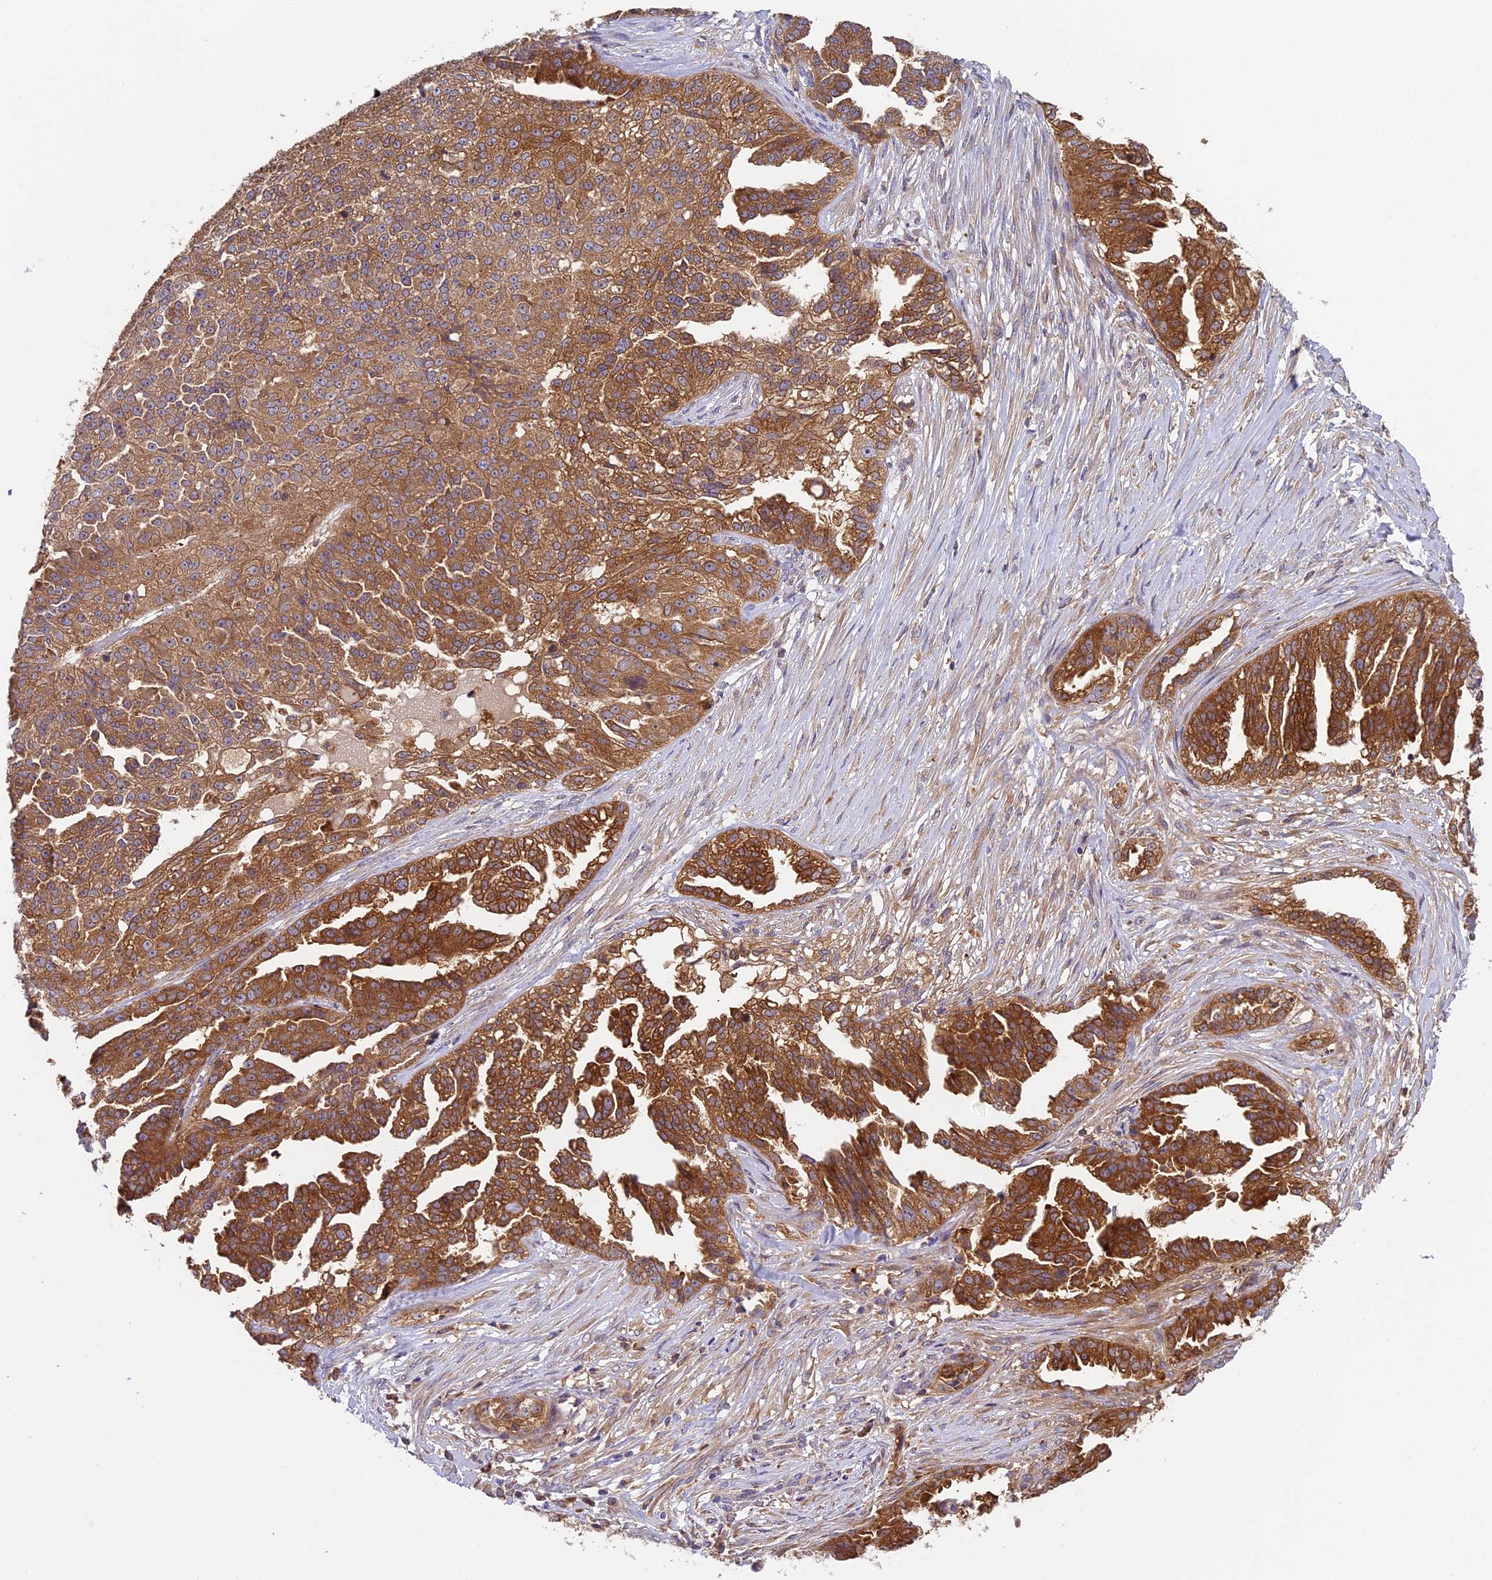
{"staining": {"intensity": "strong", "quantity": ">75%", "location": "cytoplasmic/membranous"}, "tissue": "ovarian cancer", "cell_type": "Tumor cells", "image_type": "cancer", "snomed": [{"axis": "morphology", "description": "Cystadenocarcinoma, serous, NOS"}, {"axis": "topography", "description": "Ovary"}], "caption": "This micrograph exhibits immunohistochemistry staining of human serous cystadenocarcinoma (ovarian), with high strong cytoplasmic/membranous staining in about >75% of tumor cells.", "gene": "IPO5", "patient": {"sex": "female", "age": 58}}